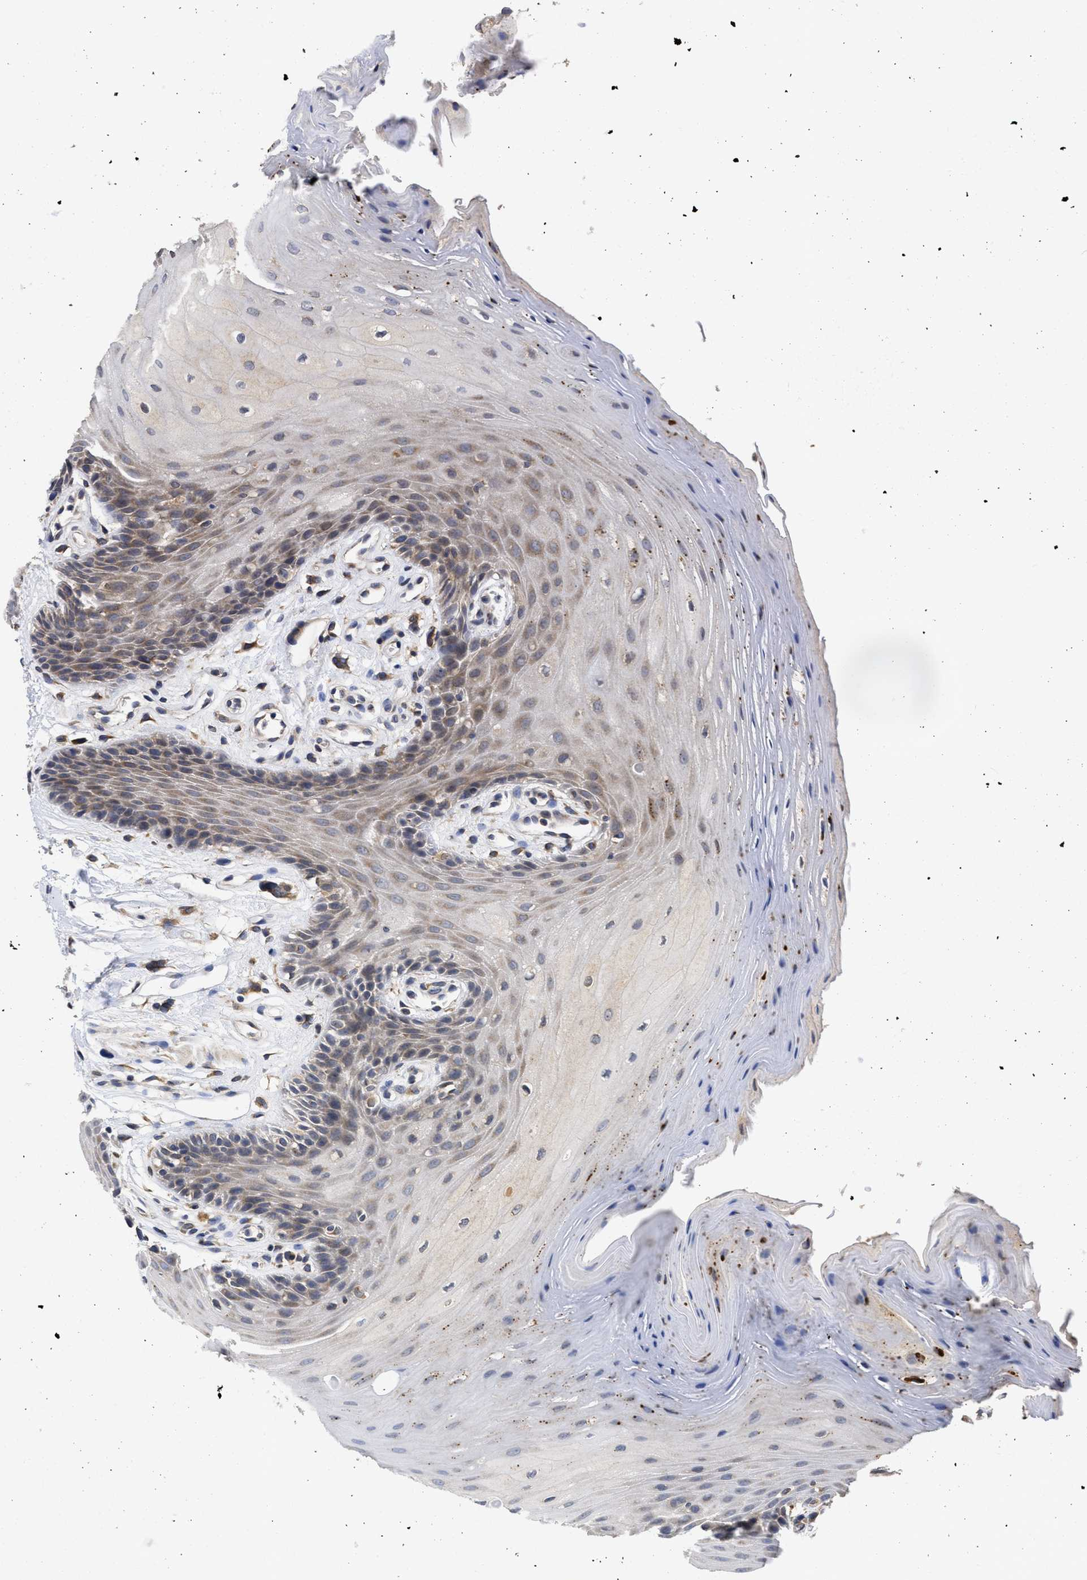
{"staining": {"intensity": "weak", "quantity": "25%-75%", "location": "cytoplasmic/membranous"}, "tissue": "oral mucosa", "cell_type": "Squamous epithelial cells", "image_type": "normal", "snomed": [{"axis": "morphology", "description": "Normal tissue, NOS"}, {"axis": "morphology", "description": "Squamous cell carcinoma, NOS"}, {"axis": "topography", "description": "Oral tissue"}, {"axis": "topography", "description": "Head-Neck"}], "caption": "Protein expression by immunohistochemistry (IHC) shows weak cytoplasmic/membranous staining in about 25%-75% of squamous epithelial cells in benign oral mucosa.", "gene": "DNAJC1", "patient": {"sex": "male", "age": 71}}